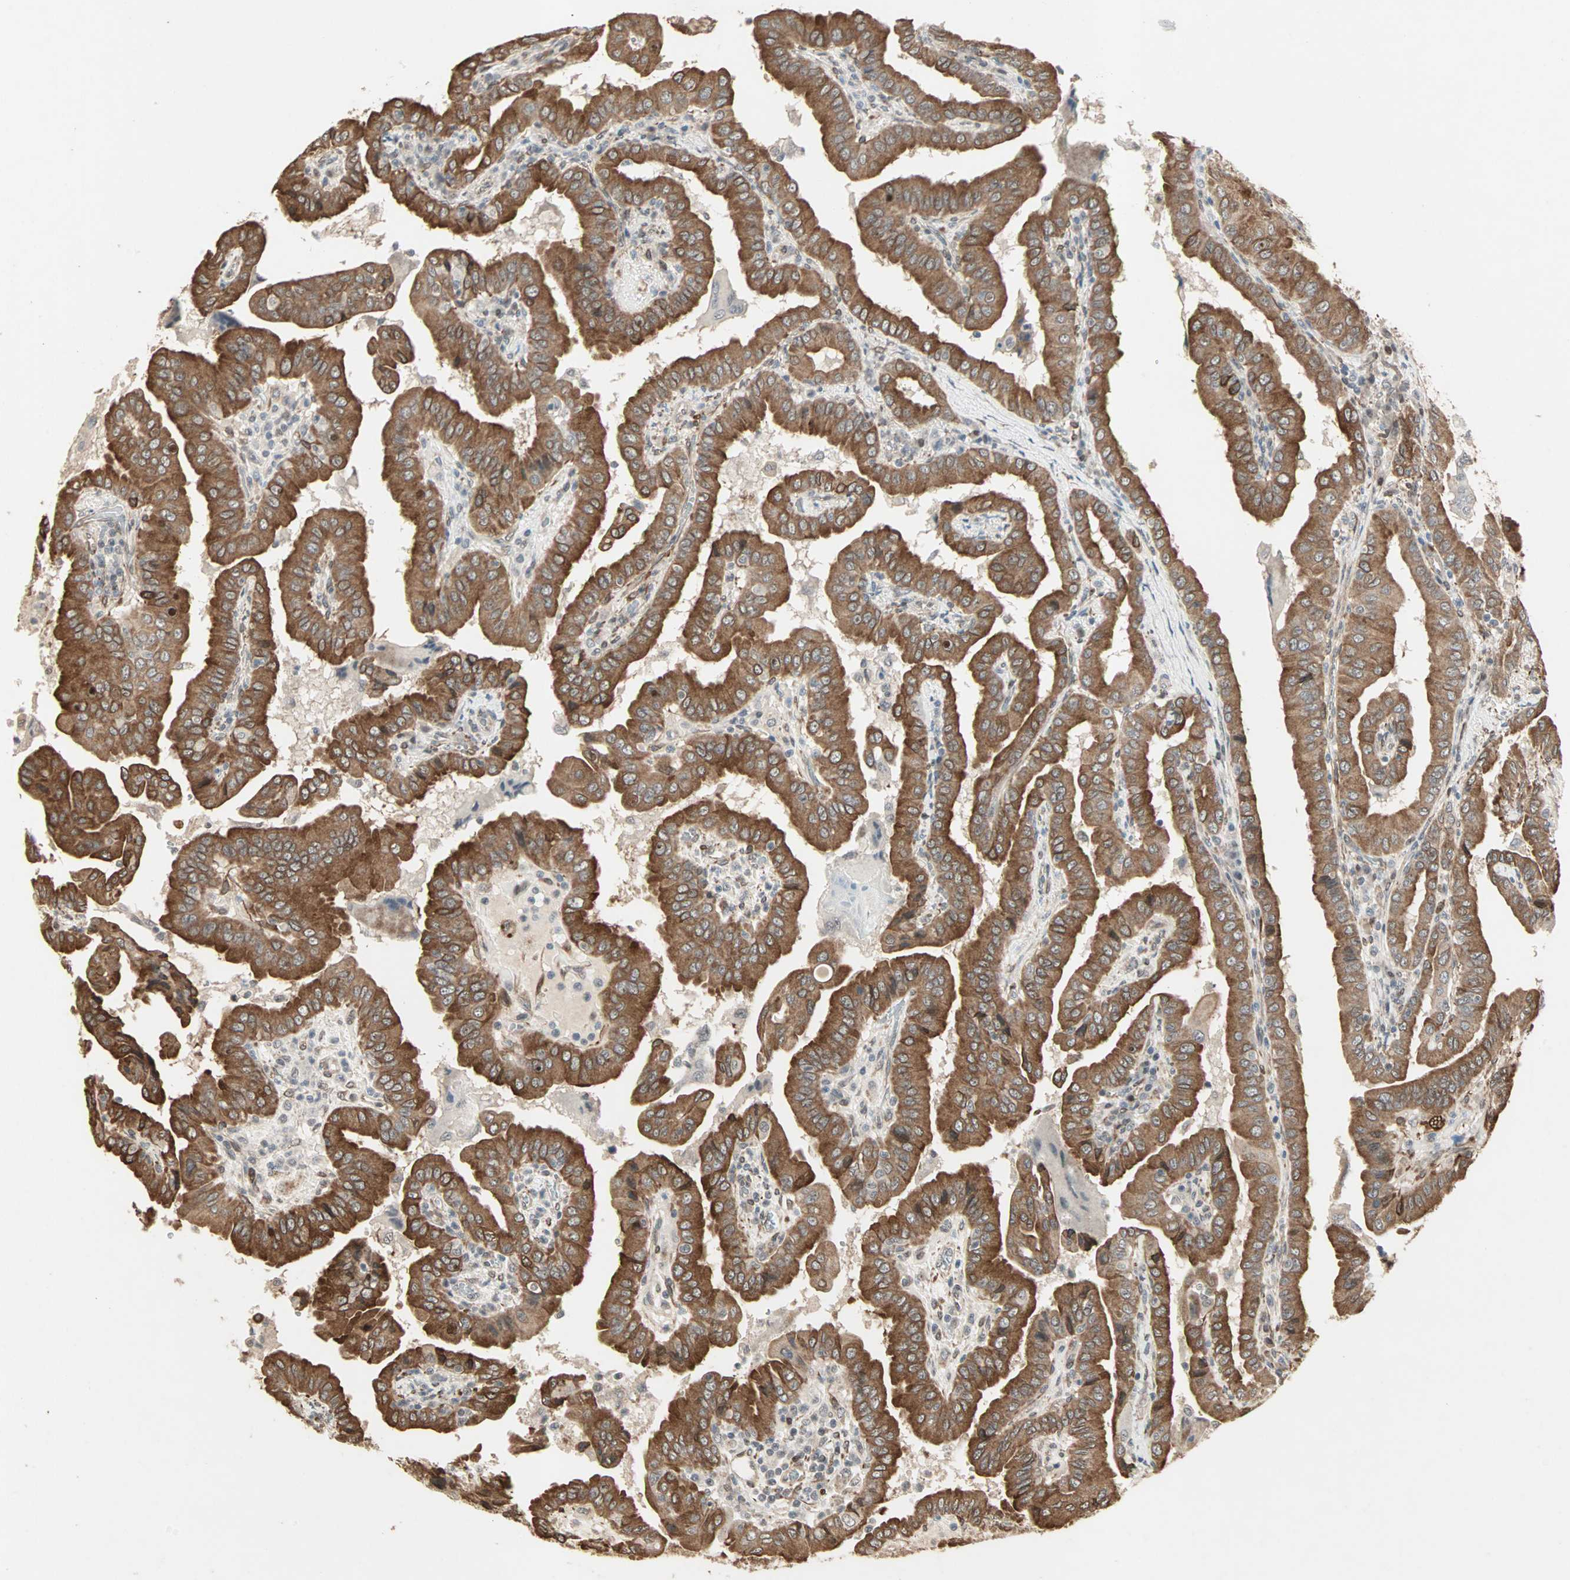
{"staining": {"intensity": "strong", "quantity": ">75%", "location": "cytoplasmic/membranous"}, "tissue": "thyroid cancer", "cell_type": "Tumor cells", "image_type": "cancer", "snomed": [{"axis": "morphology", "description": "Papillary adenocarcinoma, NOS"}, {"axis": "topography", "description": "Thyroid gland"}], "caption": "Thyroid cancer (papillary adenocarcinoma) stained with a brown dye shows strong cytoplasmic/membranous positive expression in approximately >75% of tumor cells.", "gene": "TRPV4", "patient": {"sex": "male", "age": 33}}